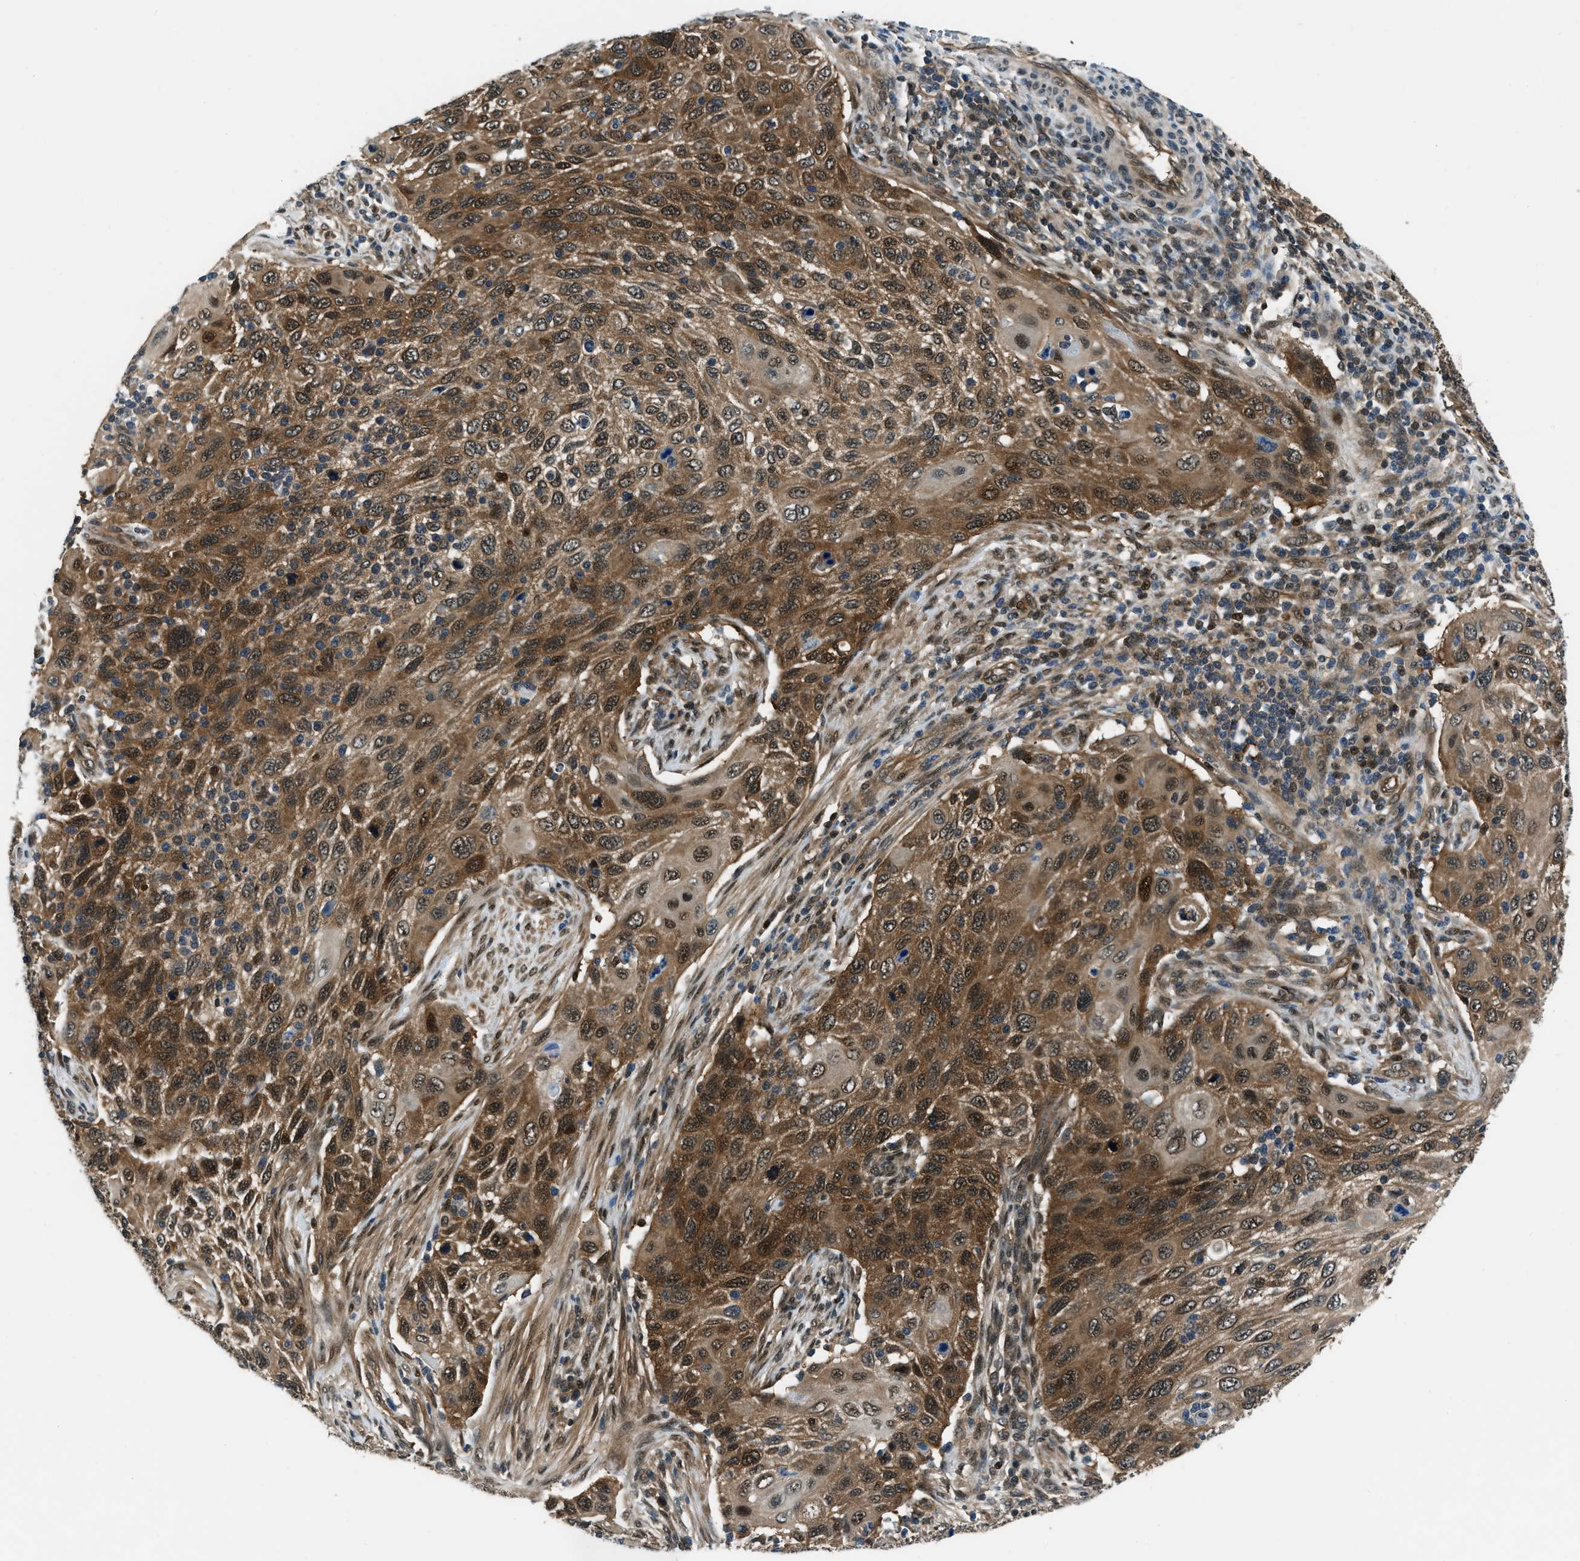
{"staining": {"intensity": "moderate", "quantity": ">75%", "location": "cytoplasmic/membranous,nuclear"}, "tissue": "cervical cancer", "cell_type": "Tumor cells", "image_type": "cancer", "snomed": [{"axis": "morphology", "description": "Squamous cell carcinoma, NOS"}, {"axis": "topography", "description": "Cervix"}], "caption": "This photomicrograph displays immunohistochemistry (IHC) staining of cervical squamous cell carcinoma, with medium moderate cytoplasmic/membranous and nuclear positivity in approximately >75% of tumor cells.", "gene": "NUDCD3", "patient": {"sex": "female", "age": 70}}